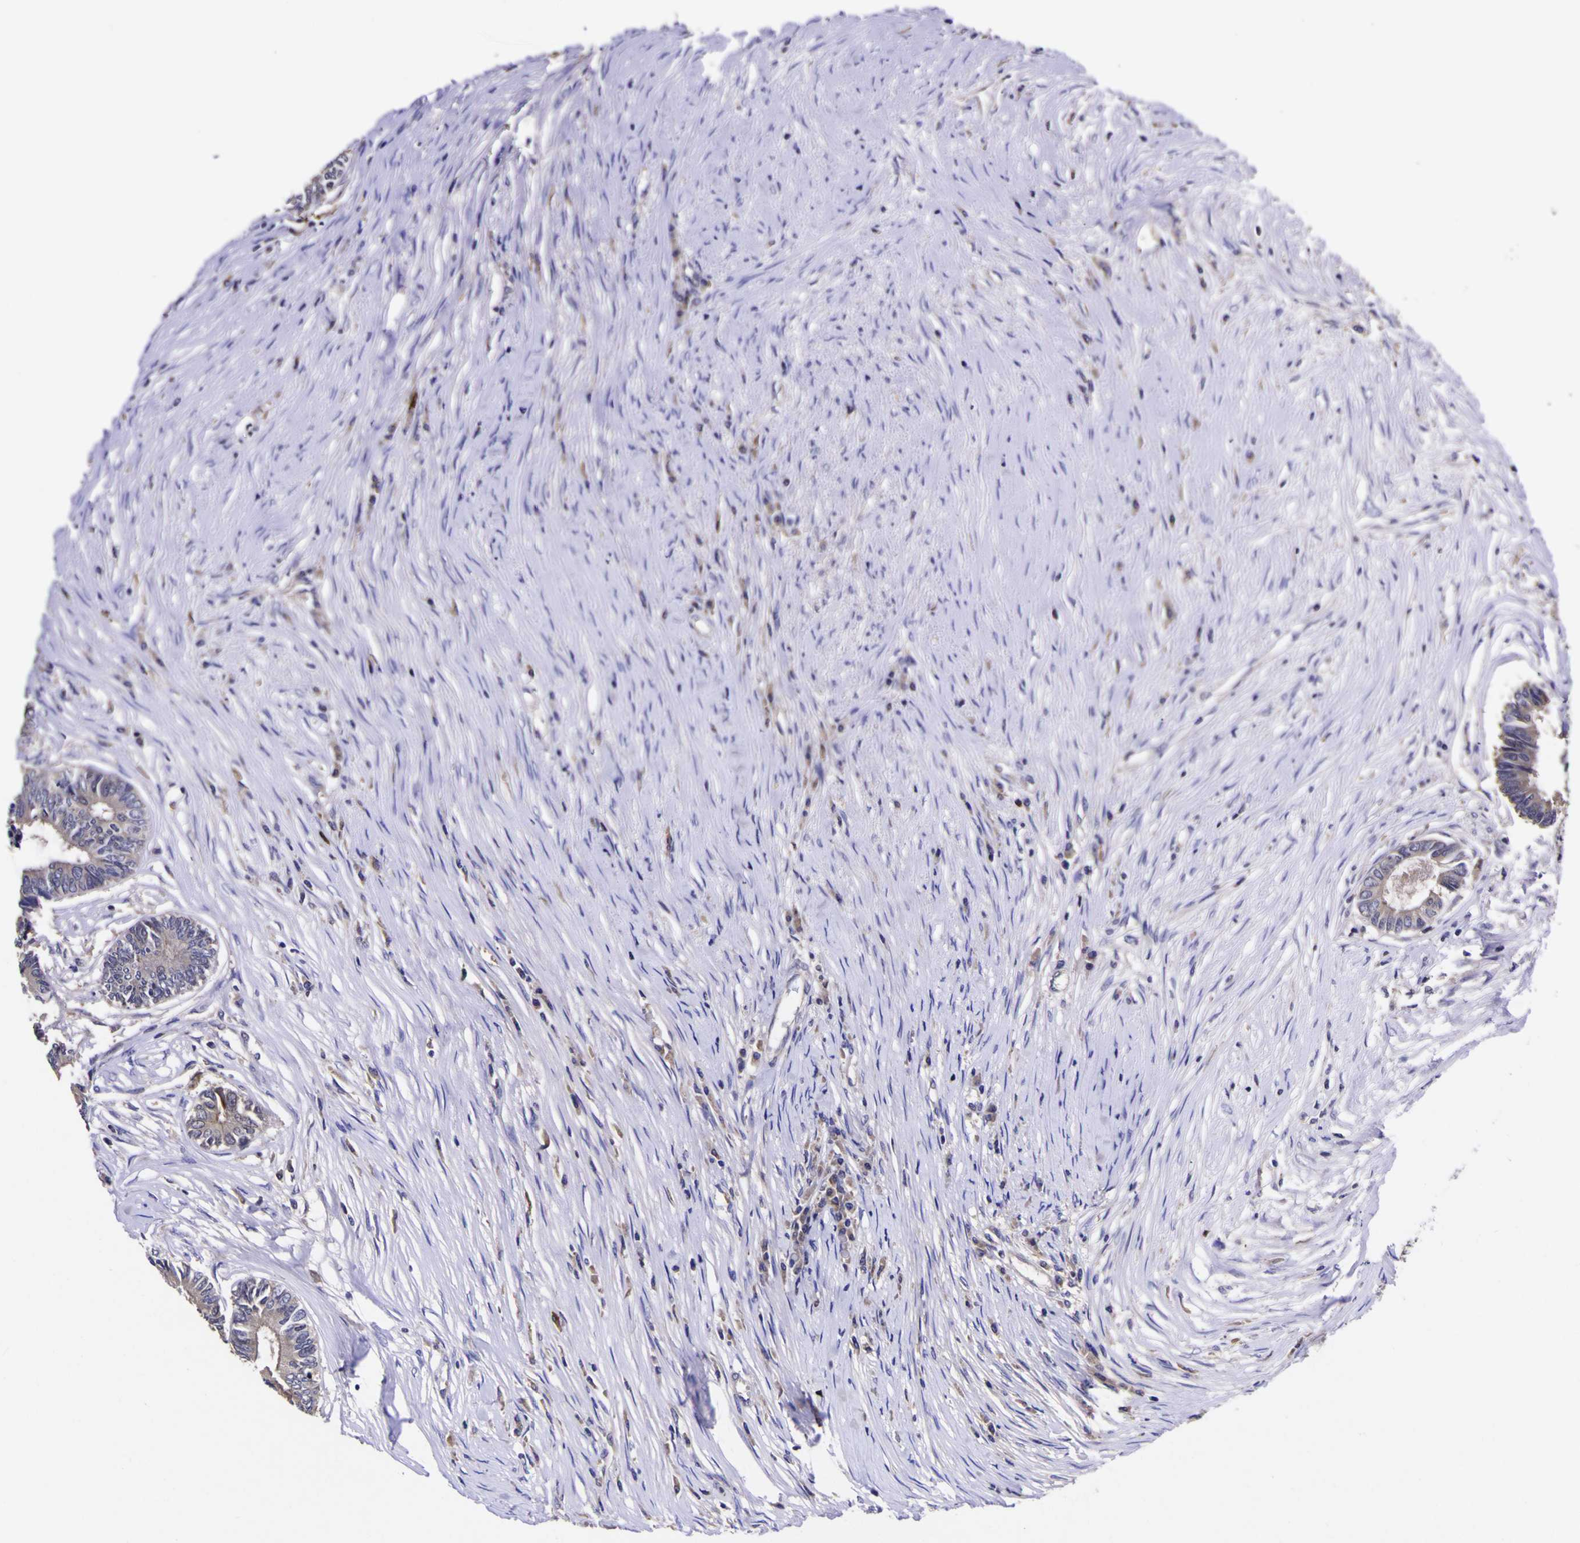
{"staining": {"intensity": "weak", "quantity": ">75%", "location": "cytoplasmic/membranous"}, "tissue": "colorectal cancer", "cell_type": "Tumor cells", "image_type": "cancer", "snomed": [{"axis": "morphology", "description": "Adenocarcinoma, NOS"}, {"axis": "topography", "description": "Rectum"}], "caption": "Weak cytoplasmic/membranous staining is seen in about >75% of tumor cells in adenocarcinoma (colorectal).", "gene": "MAPK14", "patient": {"sex": "male", "age": 63}}